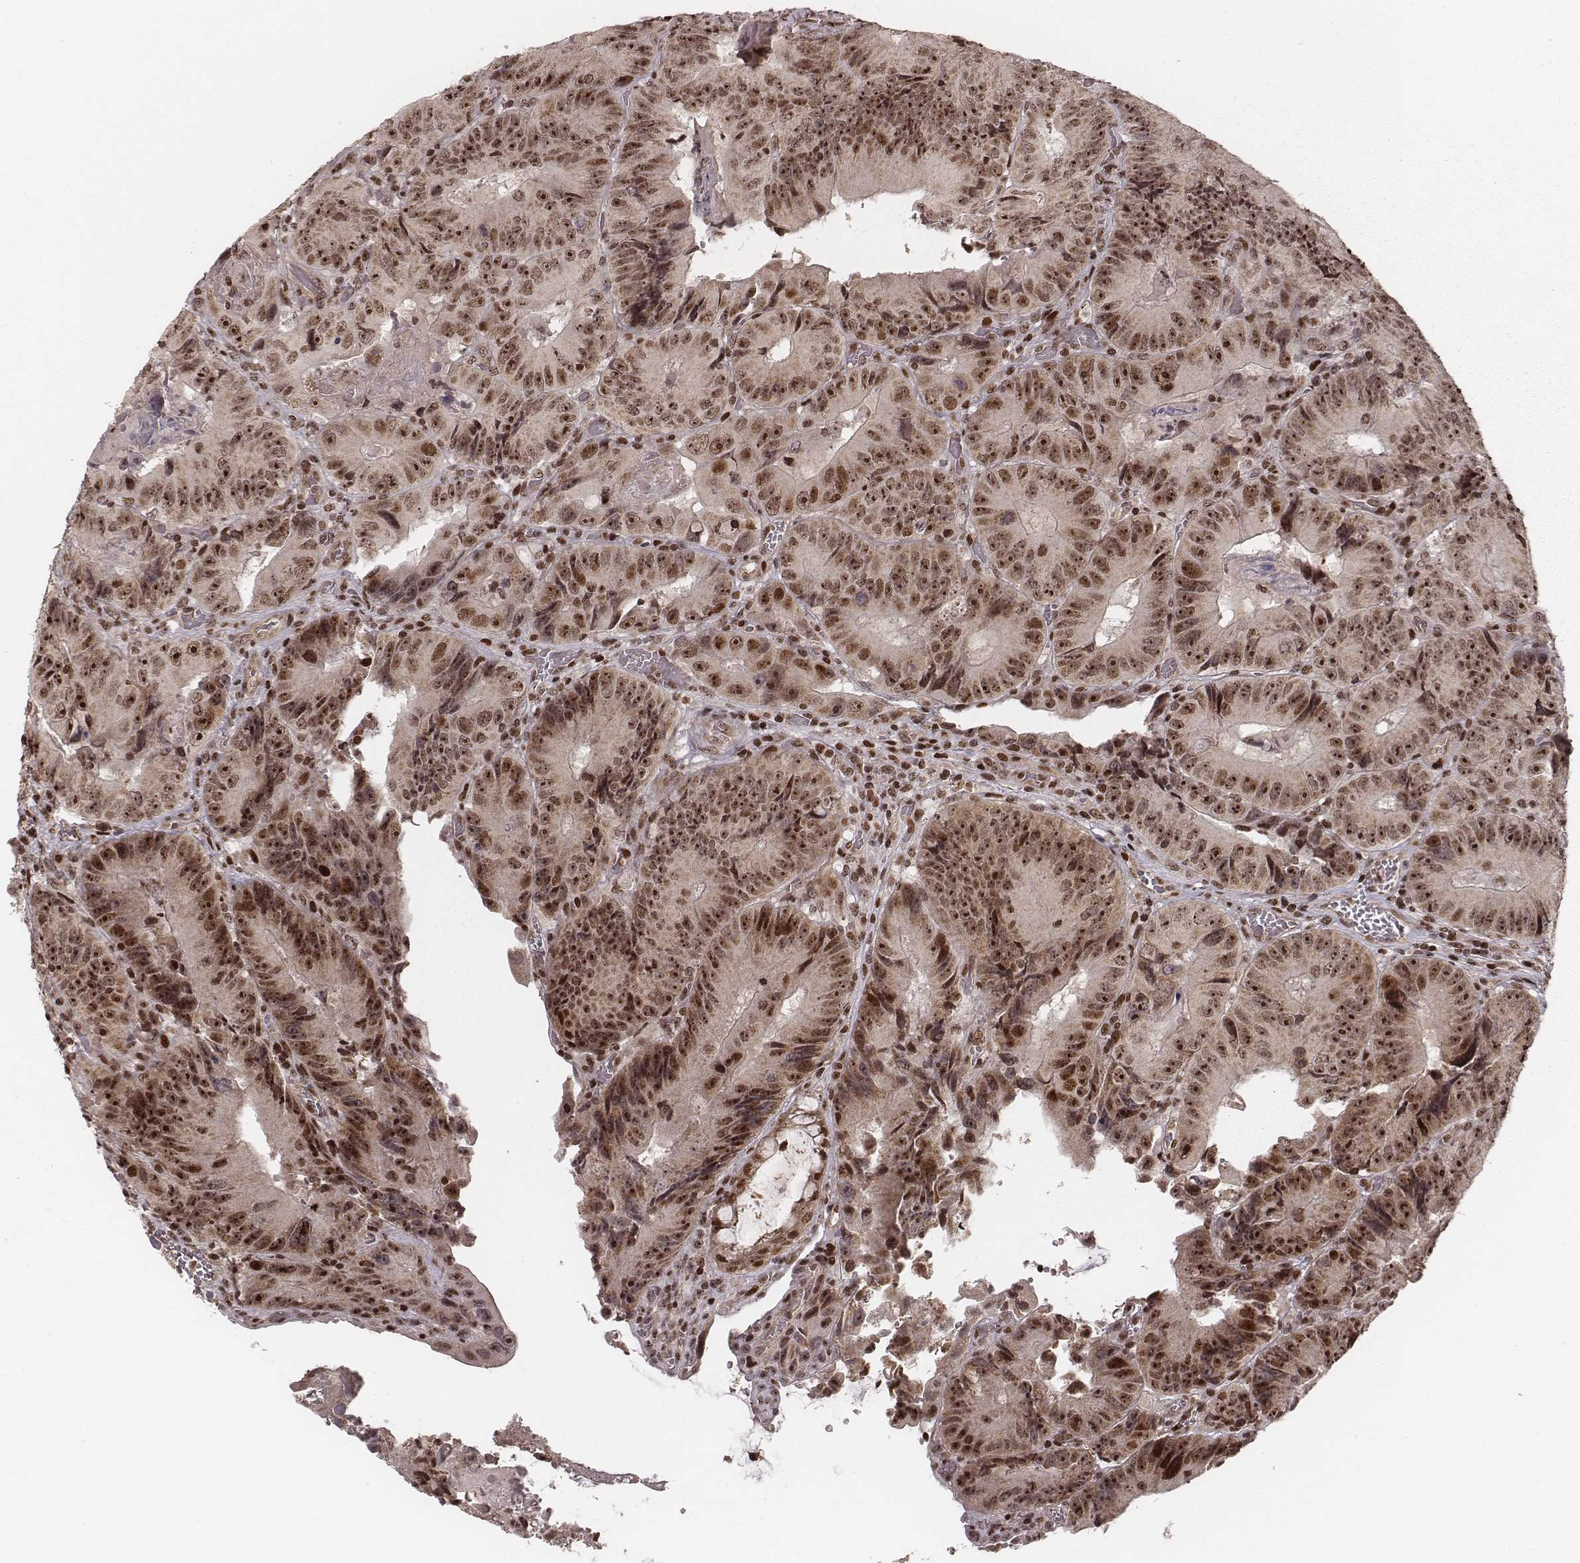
{"staining": {"intensity": "moderate", "quantity": ">75%", "location": "cytoplasmic/membranous,nuclear"}, "tissue": "colorectal cancer", "cell_type": "Tumor cells", "image_type": "cancer", "snomed": [{"axis": "morphology", "description": "Adenocarcinoma, NOS"}, {"axis": "topography", "description": "Colon"}], "caption": "Human colorectal cancer (adenocarcinoma) stained with a protein marker reveals moderate staining in tumor cells.", "gene": "VRK3", "patient": {"sex": "female", "age": 86}}